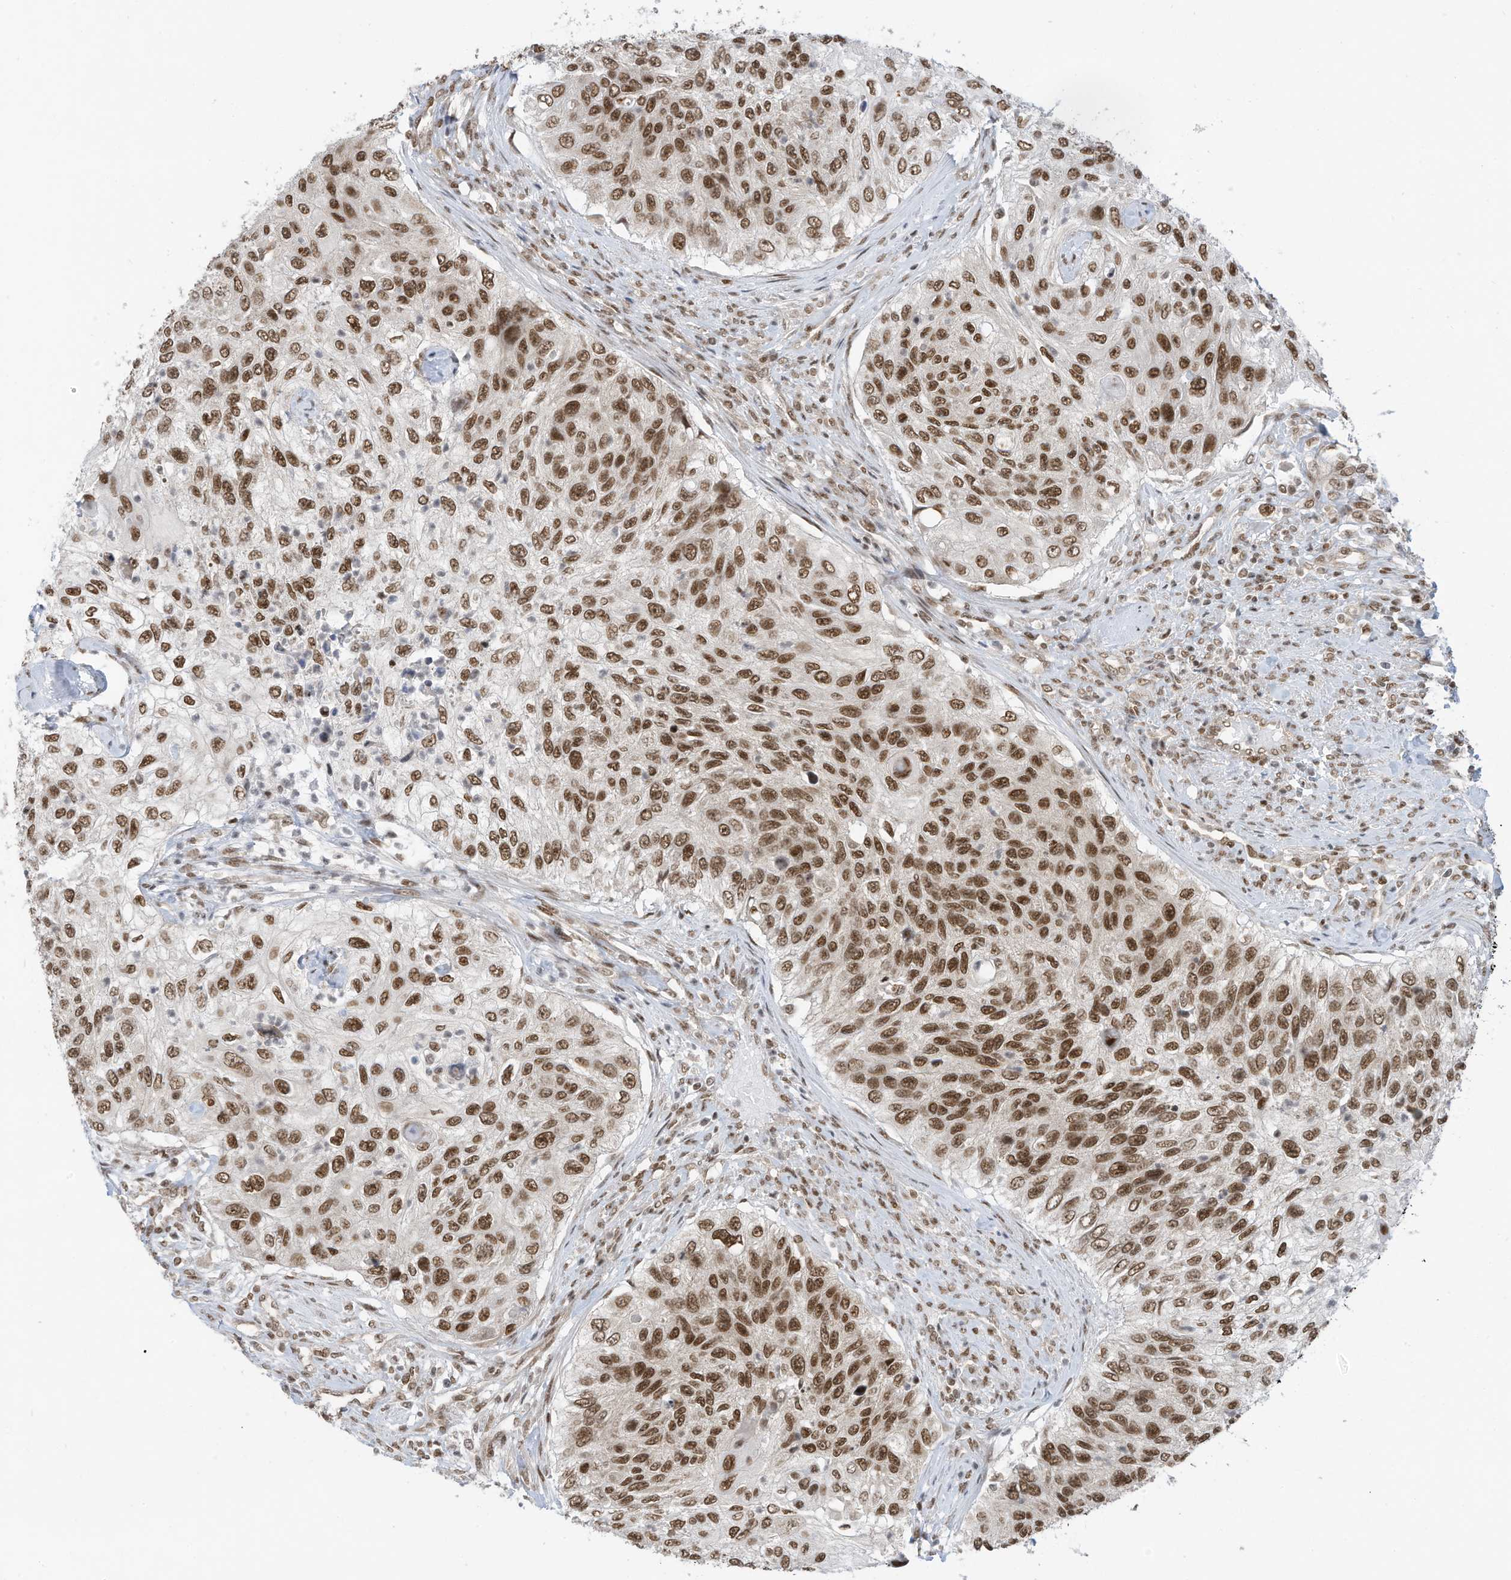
{"staining": {"intensity": "strong", "quantity": ">75%", "location": "nuclear"}, "tissue": "urothelial cancer", "cell_type": "Tumor cells", "image_type": "cancer", "snomed": [{"axis": "morphology", "description": "Urothelial carcinoma, High grade"}, {"axis": "topography", "description": "Urinary bladder"}], "caption": "Immunohistochemical staining of human high-grade urothelial carcinoma exhibits high levels of strong nuclear staining in about >75% of tumor cells.", "gene": "AURKAIP1", "patient": {"sex": "female", "age": 60}}